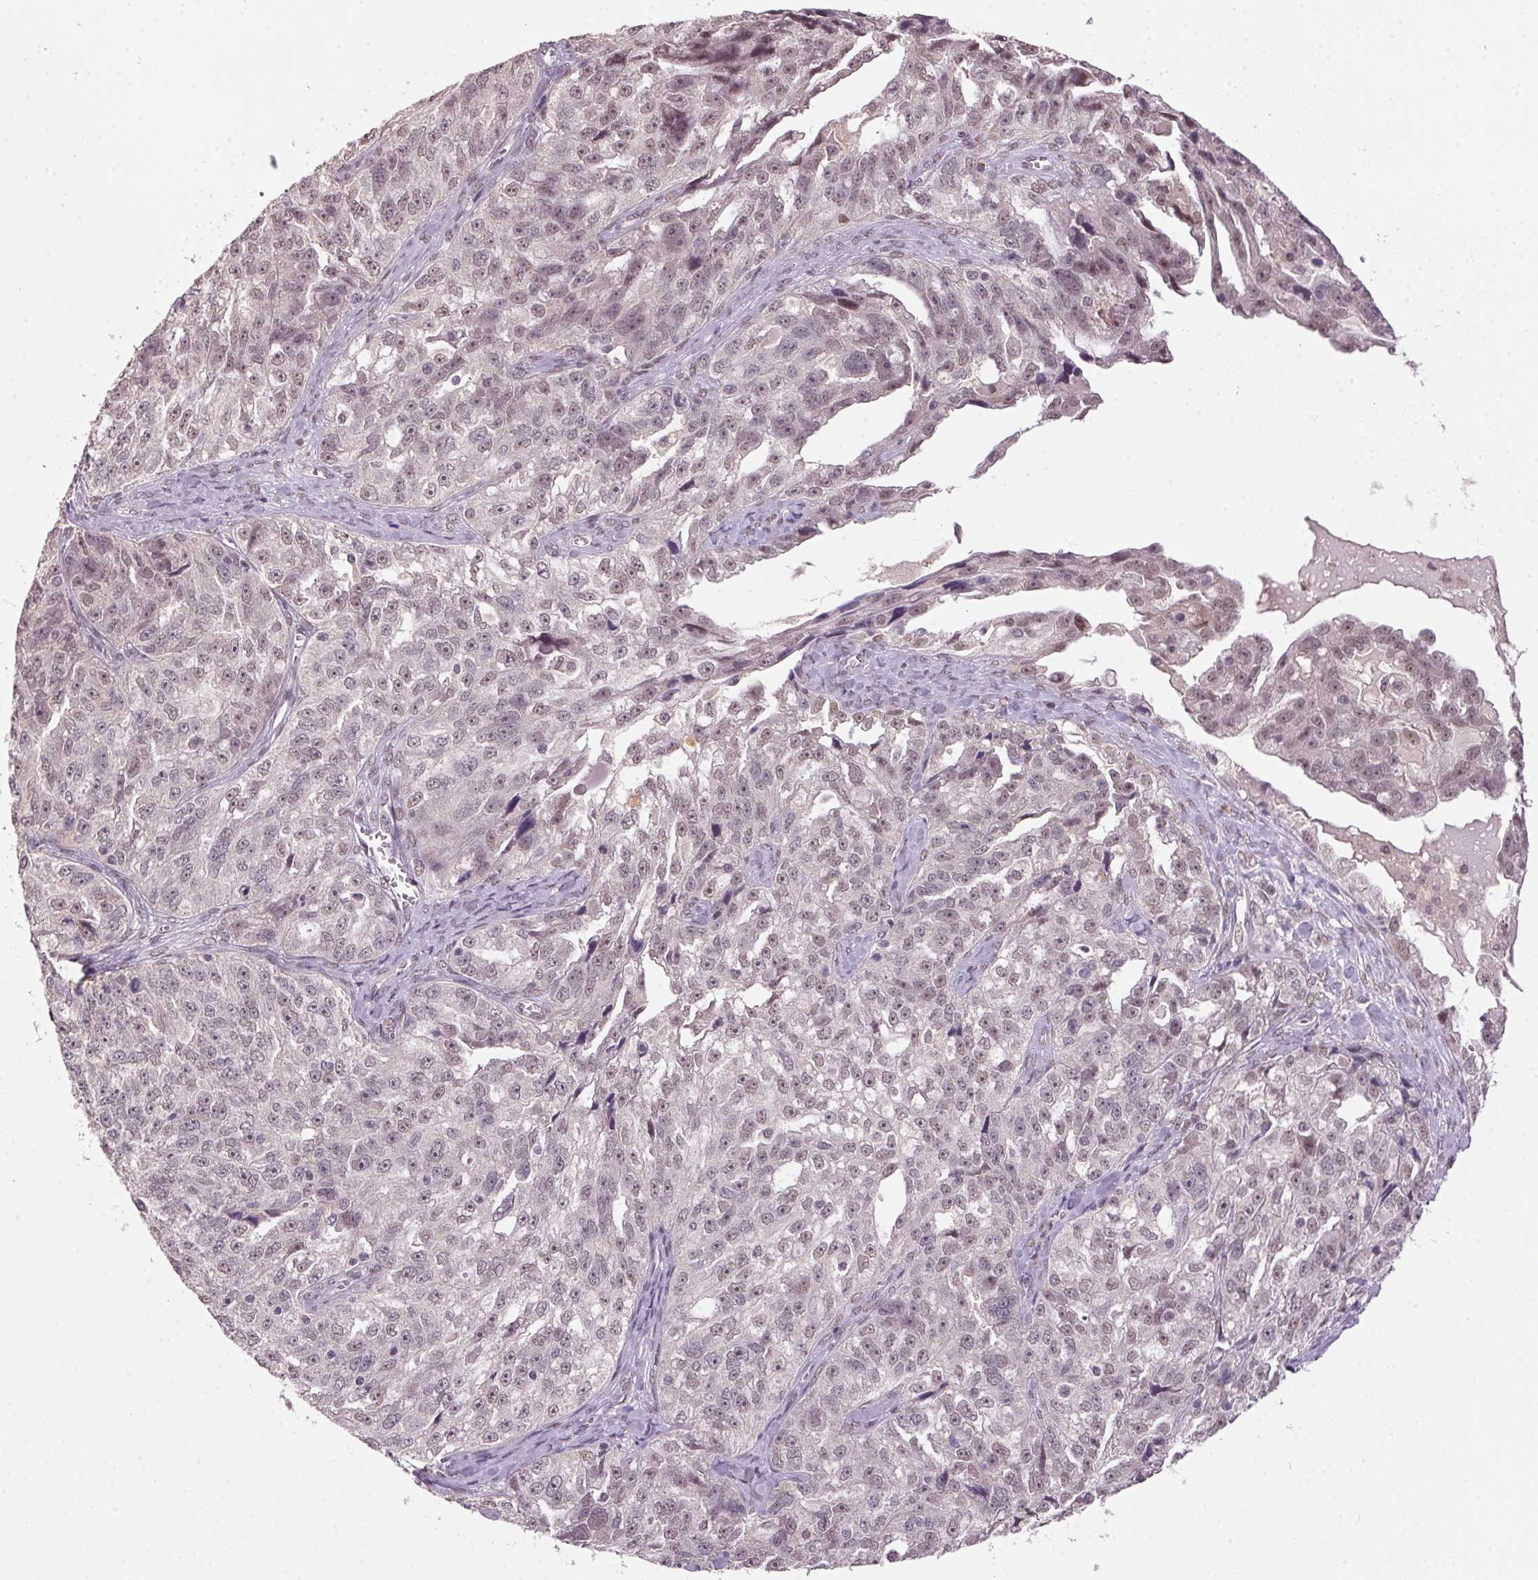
{"staining": {"intensity": "weak", "quantity": "25%-75%", "location": "nuclear"}, "tissue": "ovarian cancer", "cell_type": "Tumor cells", "image_type": "cancer", "snomed": [{"axis": "morphology", "description": "Cystadenocarcinoma, serous, NOS"}, {"axis": "topography", "description": "Ovary"}], "caption": "Immunohistochemistry image of neoplastic tissue: ovarian cancer (serous cystadenocarcinoma) stained using immunohistochemistry (IHC) exhibits low levels of weak protein expression localized specifically in the nuclear of tumor cells, appearing as a nuclear brown color.", "gene": "ZBTB4", "patient": {"sex": "female", "age": 51}}